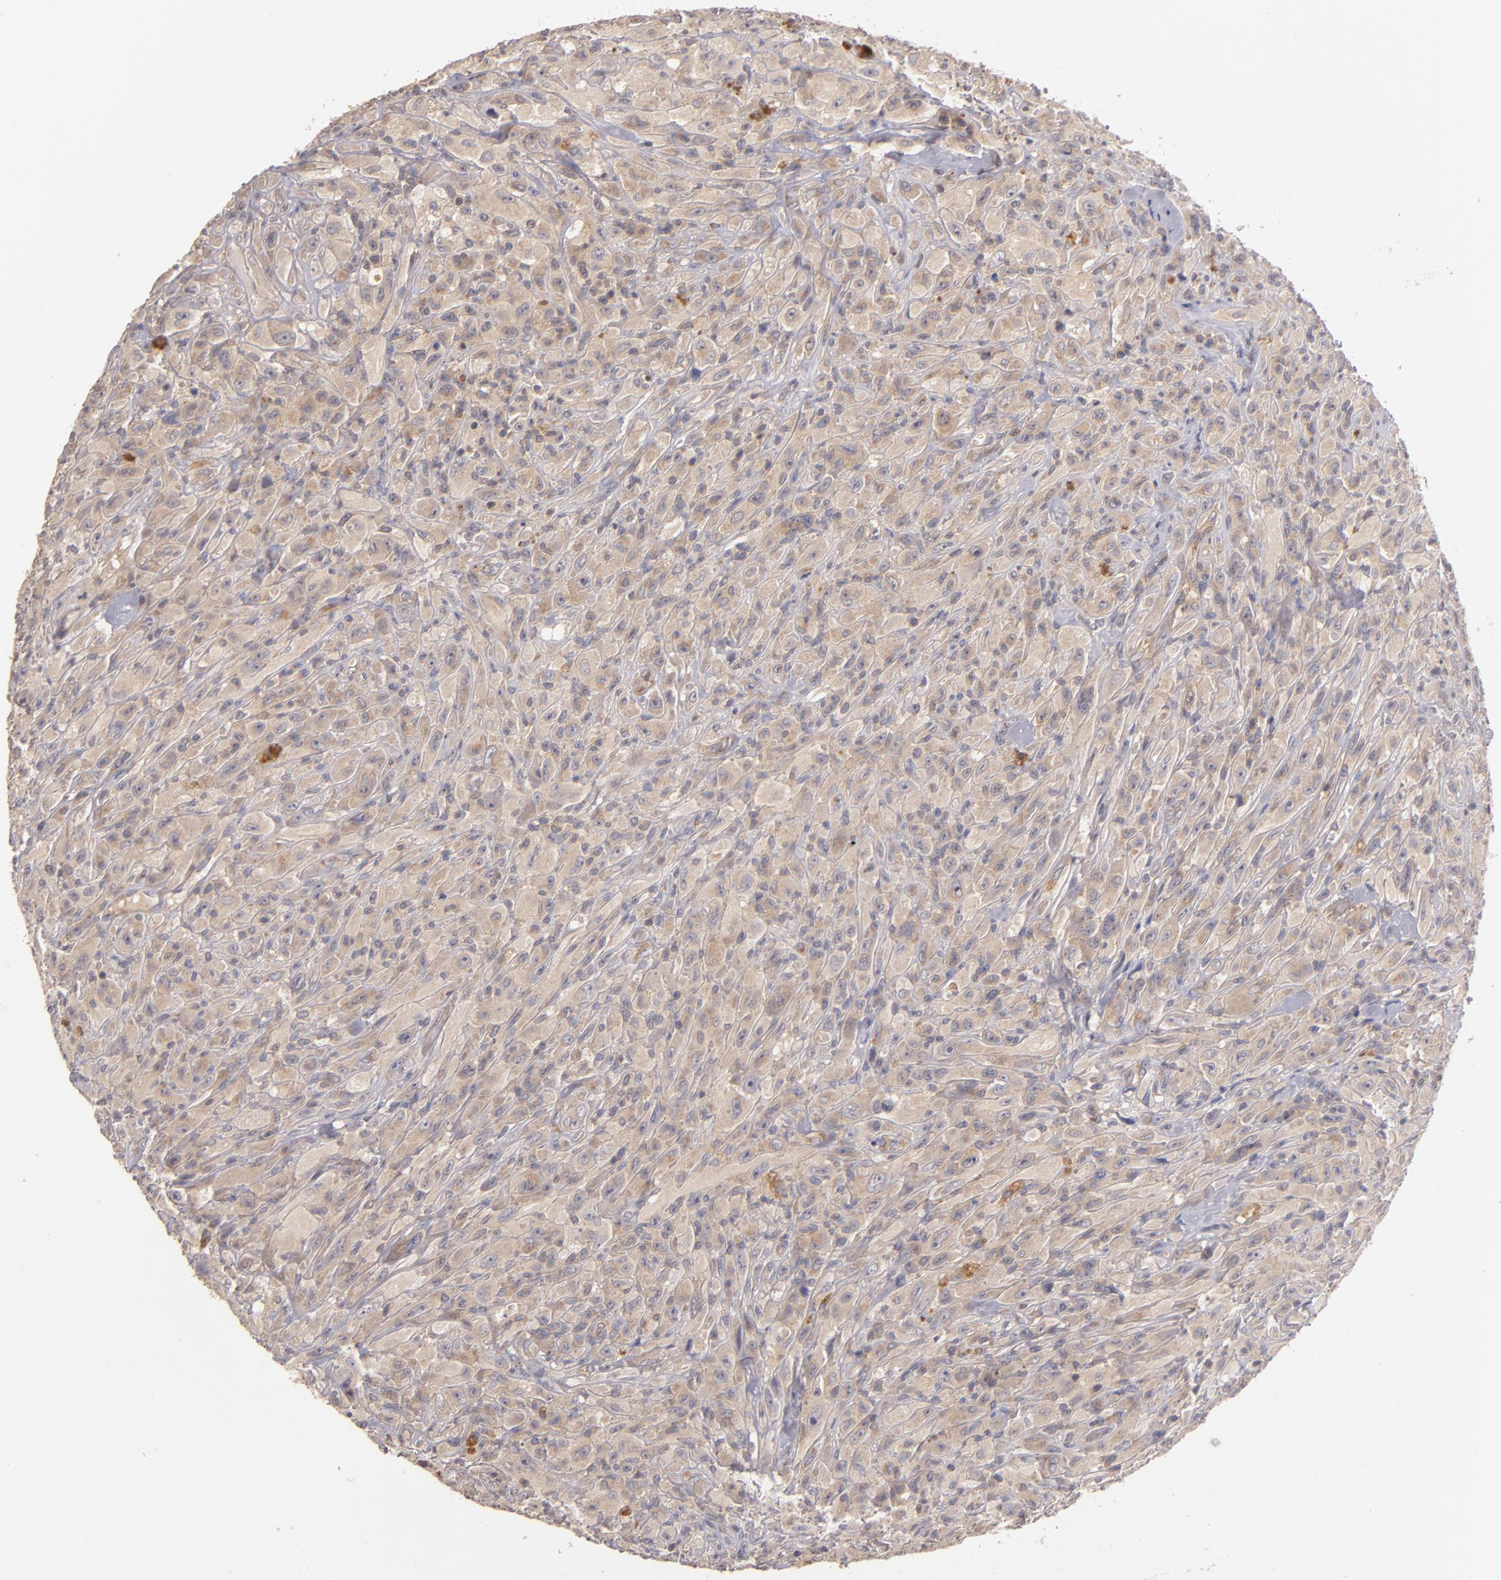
{"staining": {"intensity": "moderate", "quantity": "25%-75%", "location": "cytoplasmic/membranous"}, "tissue": "glioma", "cell_type": "Tumor cells", "image_type": "cancer", "snomed": [{"axis": "morphology", "description": "Glioma, malignant, High grade"}, {"axis": "topography", "description": "Brain"}], "caption": "The photomicrograph demonstrates immunohistochemical staining of glioma. There is moderate cytoplasmic/membranous staining is present in about 25%-75% of tumor cells.", "gene": "UPF3B", "patient": {"sex": "male", "age": 48}}